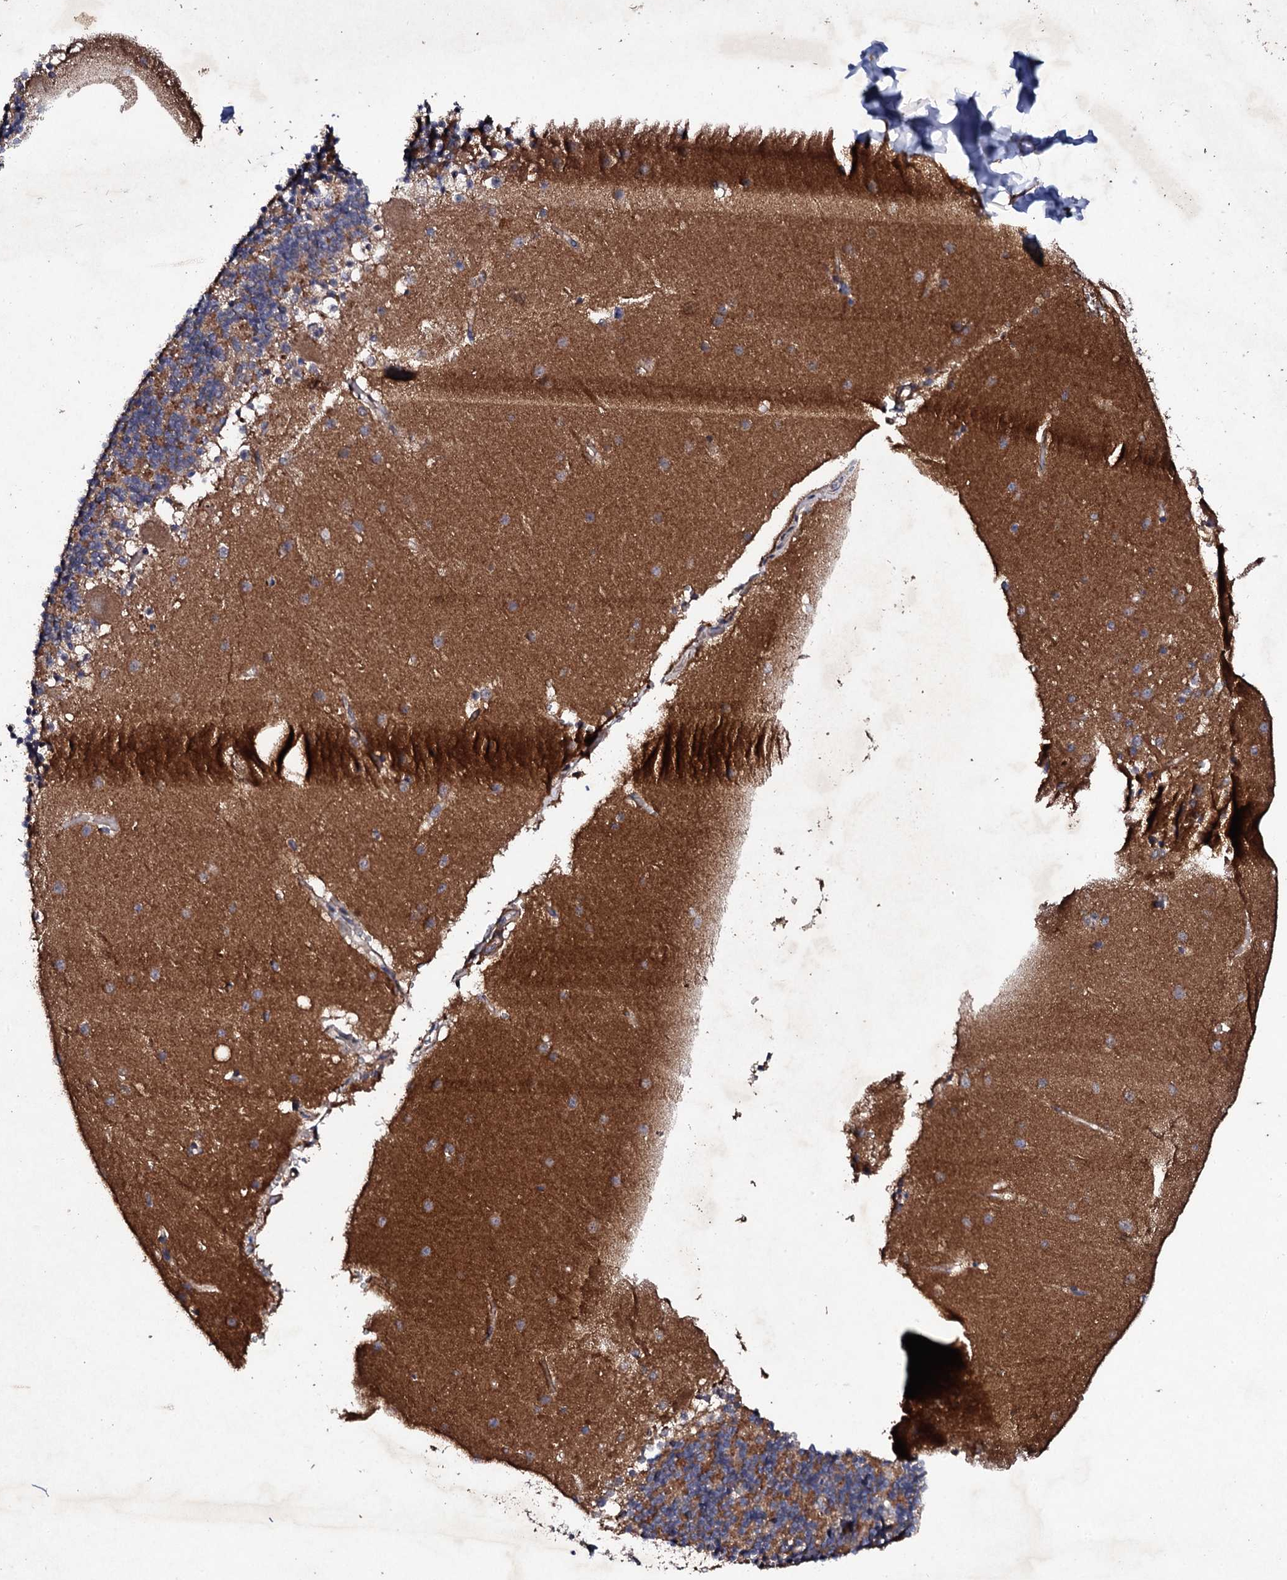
{"staining": {"intensity": "moderate", "quantity": ">75%", "location": "cytoplasmic/membranous"}, "tissue": "cerebellum", "cell_type": "Cells in granular layer", "image_type": "normal", "snomed": [{"axis": "morphology", "description": "Normal tissue, NOS"}, {"axis": "topography", "description": "Cerebellum"}], "caption": "This micrograph exhibits normal cerebellum stained with immunohistochemistry (IHC) to label a protein in brown. The cytoplasmic/membranous of cells in granular layer show moderate positivity for the protein. Nuclei are counter-stained blue.", "gene": "MOCOS", "patient": {"sex": "male", "age": 54}}